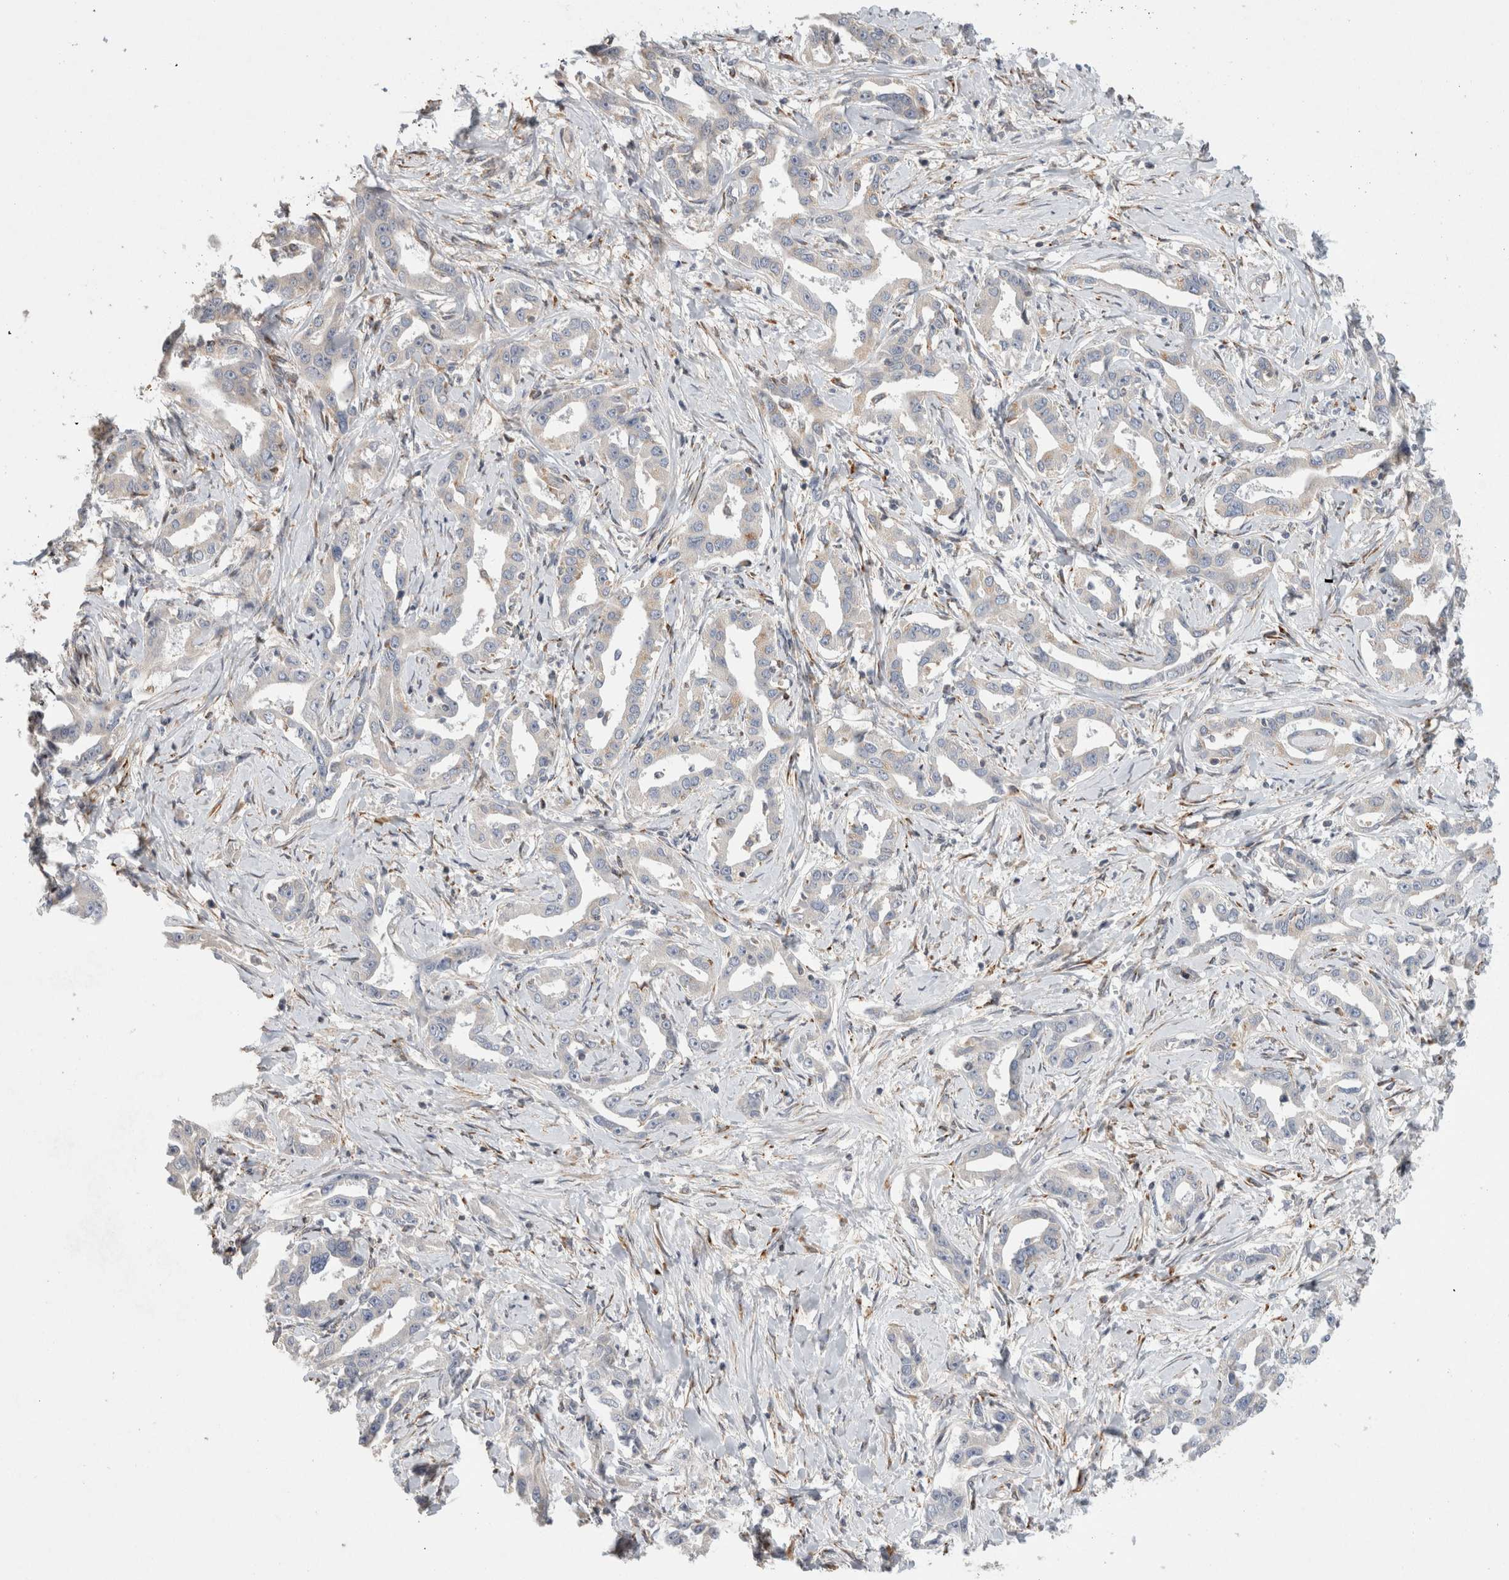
{"staining": {"intensity": "negative", "quantity": "none", "location": "none"}, "tissue": "liver cancer", "cell_type": "Tumor cells", "image_type": "cancer", "snomed": [{"axis": "morphology", "description": "Cholangiocarcinoma"}, {"axis": "topography", "description": "Liver"}], "caption": "DAB immunohistochemical staining of human liver cholangiocarcinoma demonstrates no significant staining in tumor cells. (Brightfield microscopy of DAB immunohistochemistry at high magnification).", "gene": "TRMT9B", "patient": {"sex": "male", "age": 59}}